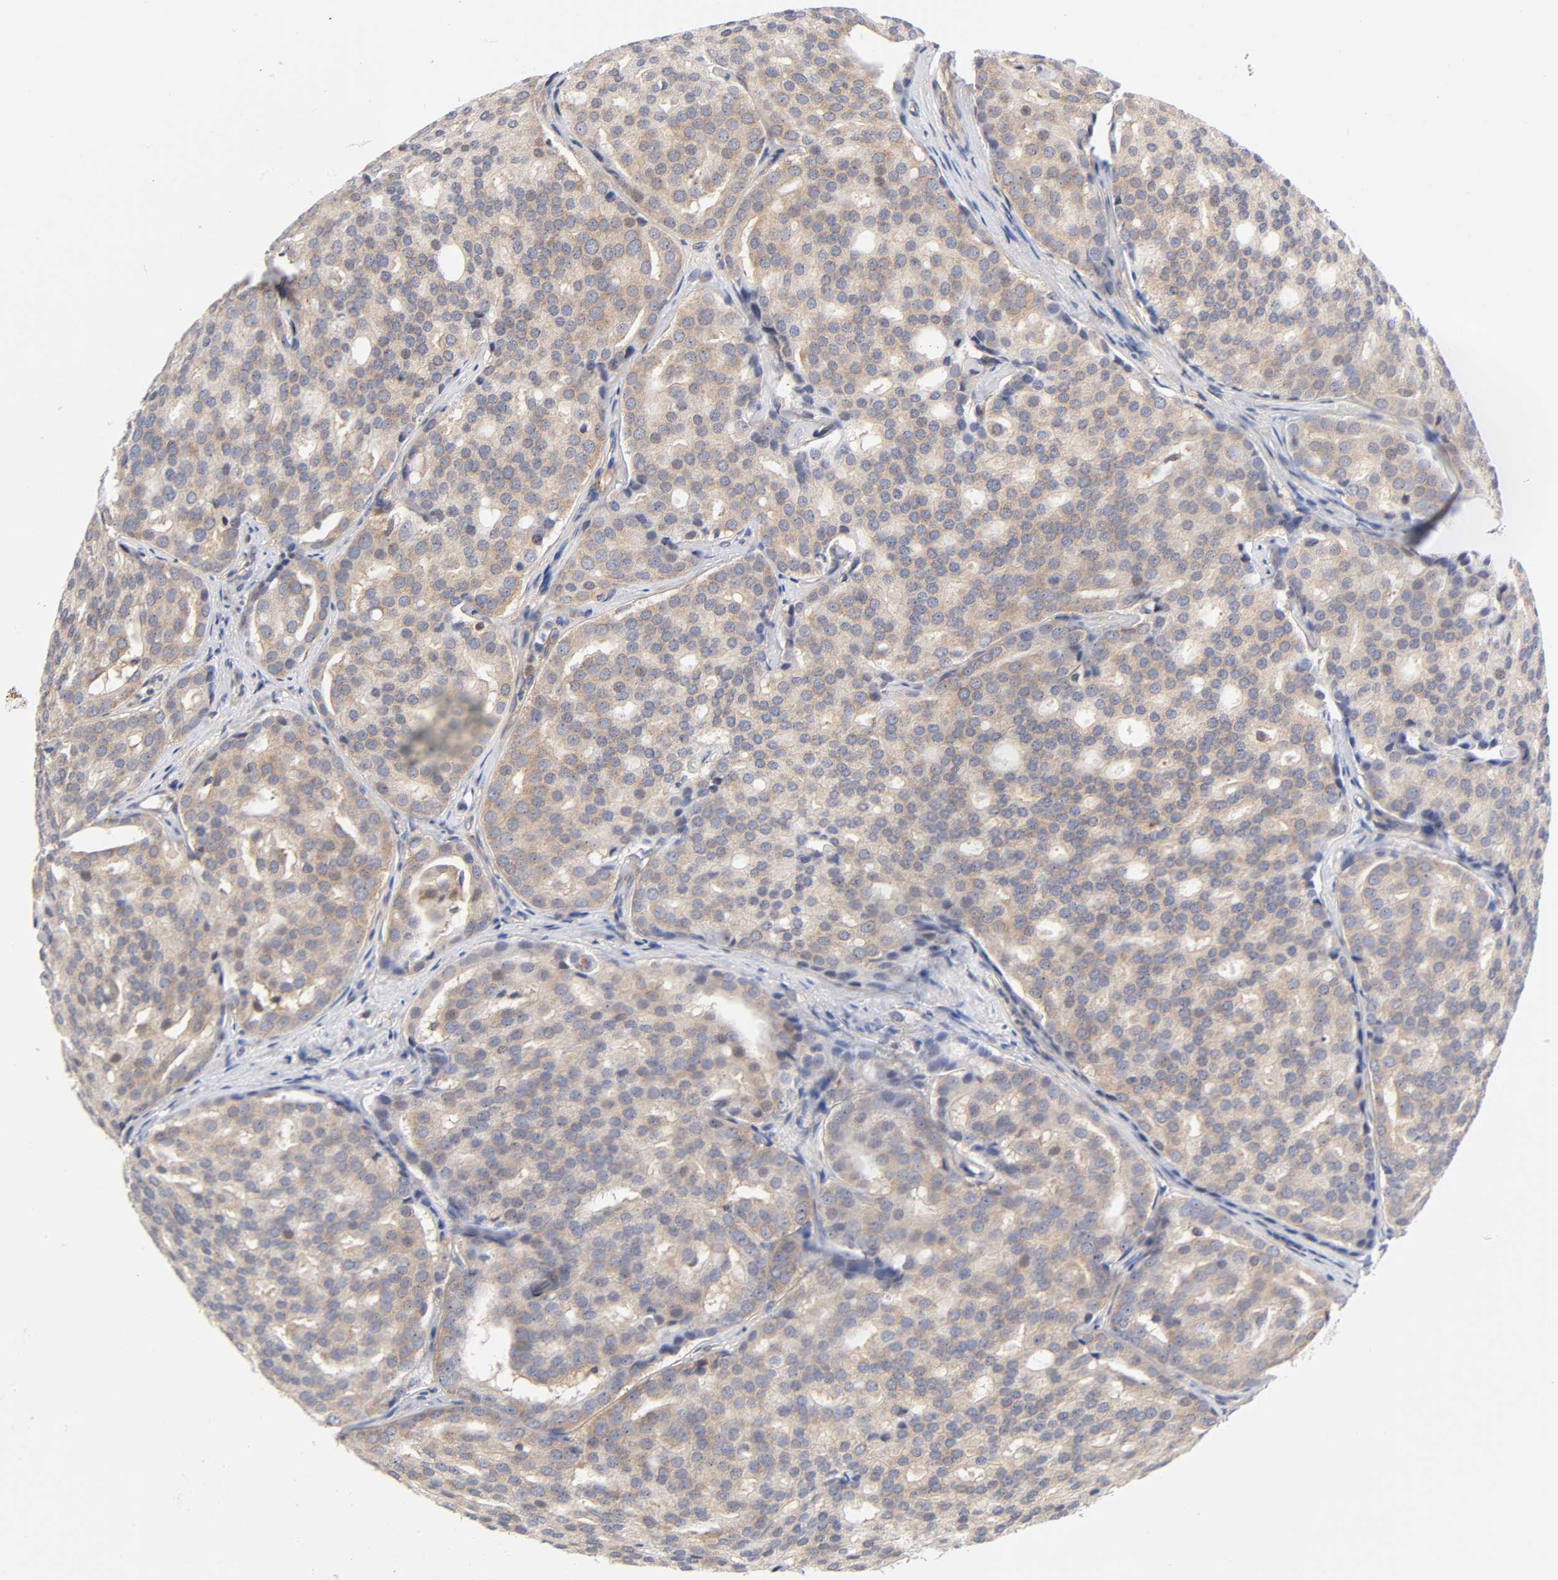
{"staining": {"intensity": "weak", "quantity": ">75%", "location": "cytoplasmic/membranous"}, "tissue": "prostate cancer", "cell_type": "Tumor cells", "image_type": "cancer", "snomed": [{"axis": "morphology", "description": "Adenocarcinoma, High grade"}, {"axis": "topography", "description": "Prostate"}], "caption": "Immunohistochemical staining of prostate adenocarcinoma (high-grade) demonstrates low levels of weak cytoplasmic/membranous expression in approximately >75% of tumor cells. (brown staining indicates protein expression, while blue staining denotes nuclei).", "gene": "PAFAH1B1", "patient": {"sex": "male", "age": 64}}